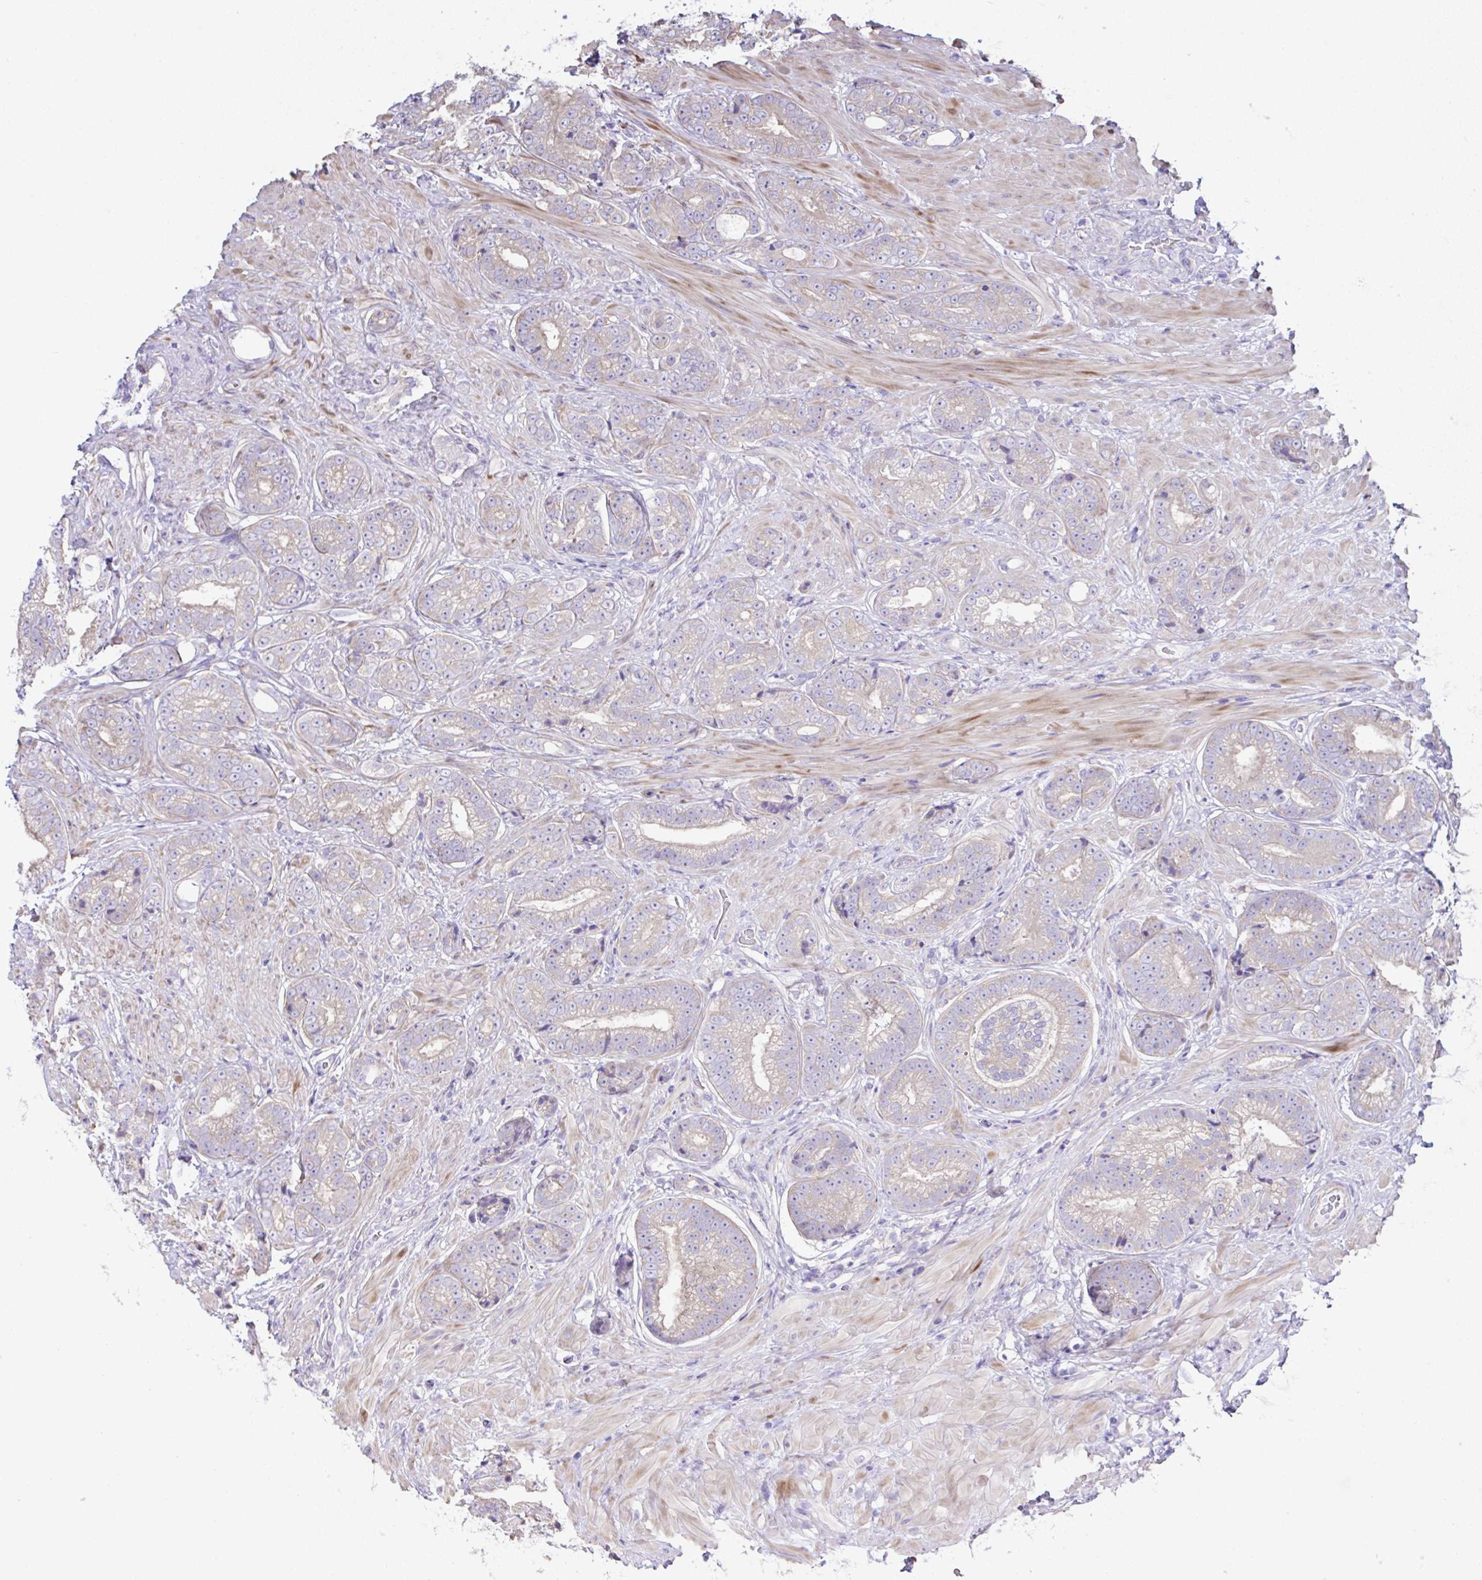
{"staining": {"intensity": "weak", "quantity": "<25%", "location": "cytoplasmic/membranous"}, "tissue": "prostate cancer", "cell_type": "Tumor cells", "image_type": "cancer", "snomed": [{"axis": "morphology", "description": "Adenocarcinoma, Low grade"}, {"axis": "topography", "description": "Prostate"}], "caption": "The photomicrograph exhibits no staining of tumor cells in prostate cancer (low-grade adenocarcinoma). (Brightfield microscopy of DAB (3,3'-diaminobenzidine) immunohistochemistry at high magnification).", "gene": "OR4P4", "patient": {"sex": "male", "age": 61}}